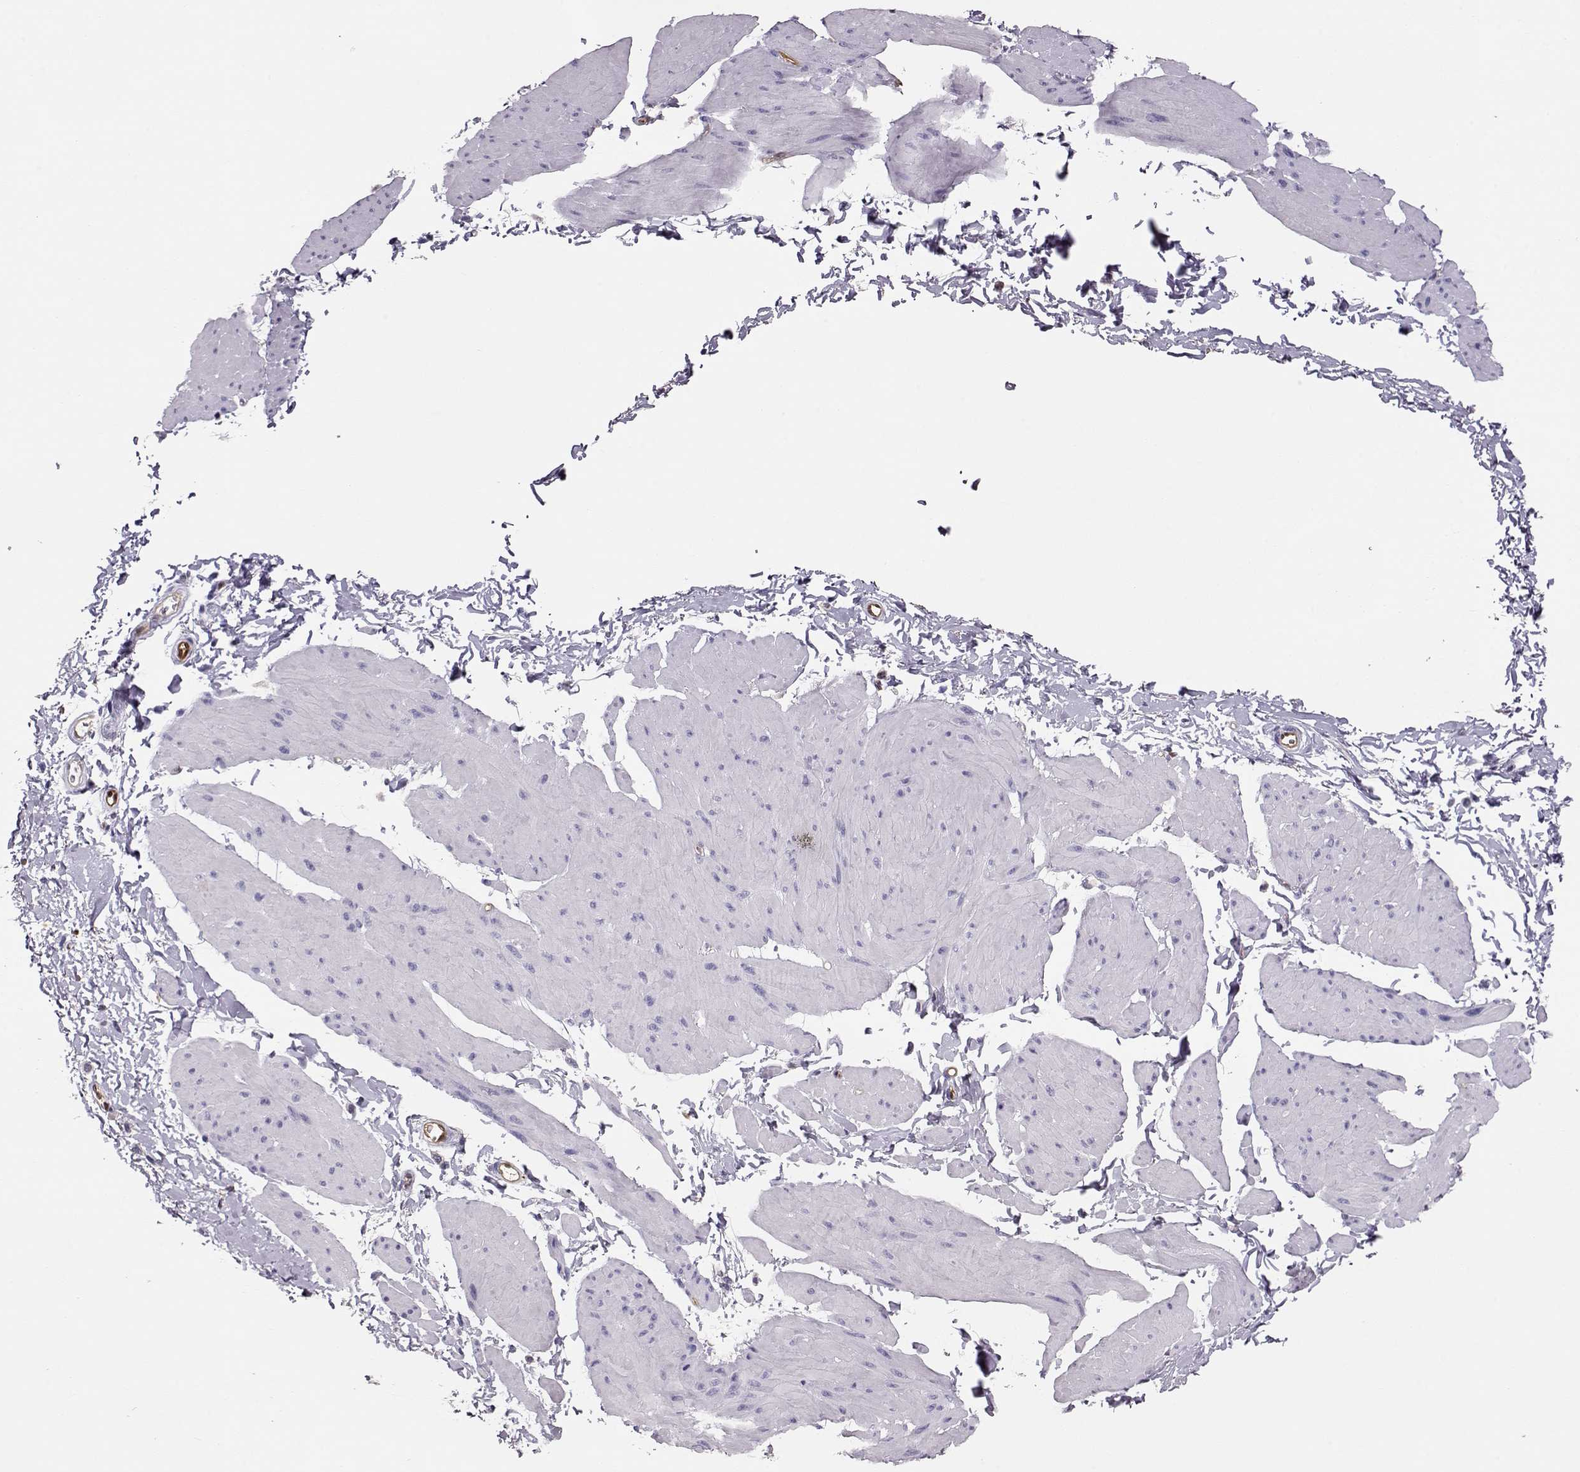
{"staining": {"intensity": "negative", "quantity": "none", "location": "none"}, "tissue": "smooth muscle", "cell_type": "Smooth muscle cells", "image_type": "normal", "snomed": [{"axis": "morphology", "description": "Normal tissue, NOS"}, {"axis": "topography", "description": "Adipose tissue"}, {"axis": "topography", "description": "Smooth muscle"}, {"axis": "topography", "description": "Peripheral nerve tissue"}], "caption": "Smooth muscle cells show no significant protein positivity in normal smooth muscle.", "gene": "PNP", "patient": {"sex": "male", "age": 83}}